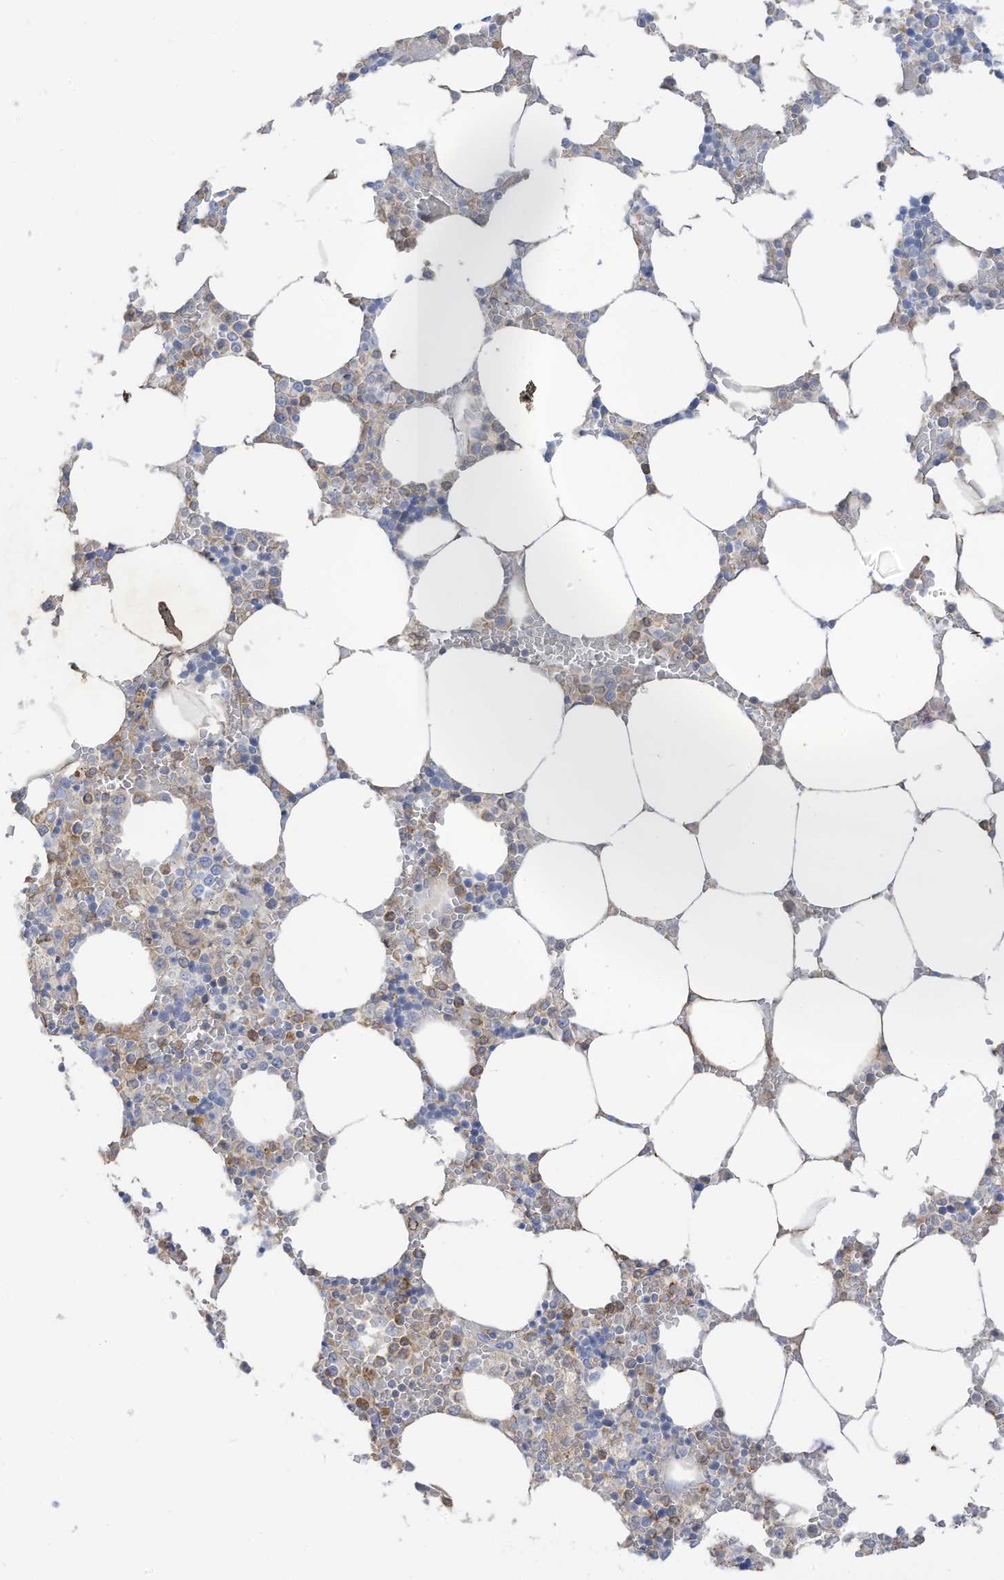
{"staining": {"intensity": "moderate", "quantity": "<25%", "location": "cytoplasmic/membranous"}, "tissue": "bone marrow", "cell_type": "Hematopoietic cells", "image_type": "normal", "snomed": [{"axis": "morphology", "description": "Normal tissue, NOS"}, {"axis": "topography", "description": "Bone marrow"}], "caption": "Immunohistochemistry (DAB) staining of unremarkable human bone marrow exhibits moderate cytoplasmic/membranous protein positivity in approximately <25% of hematopoietic cells.", "gene": "HSD17B13", "patient": {"sex": "male", "age": 70}}